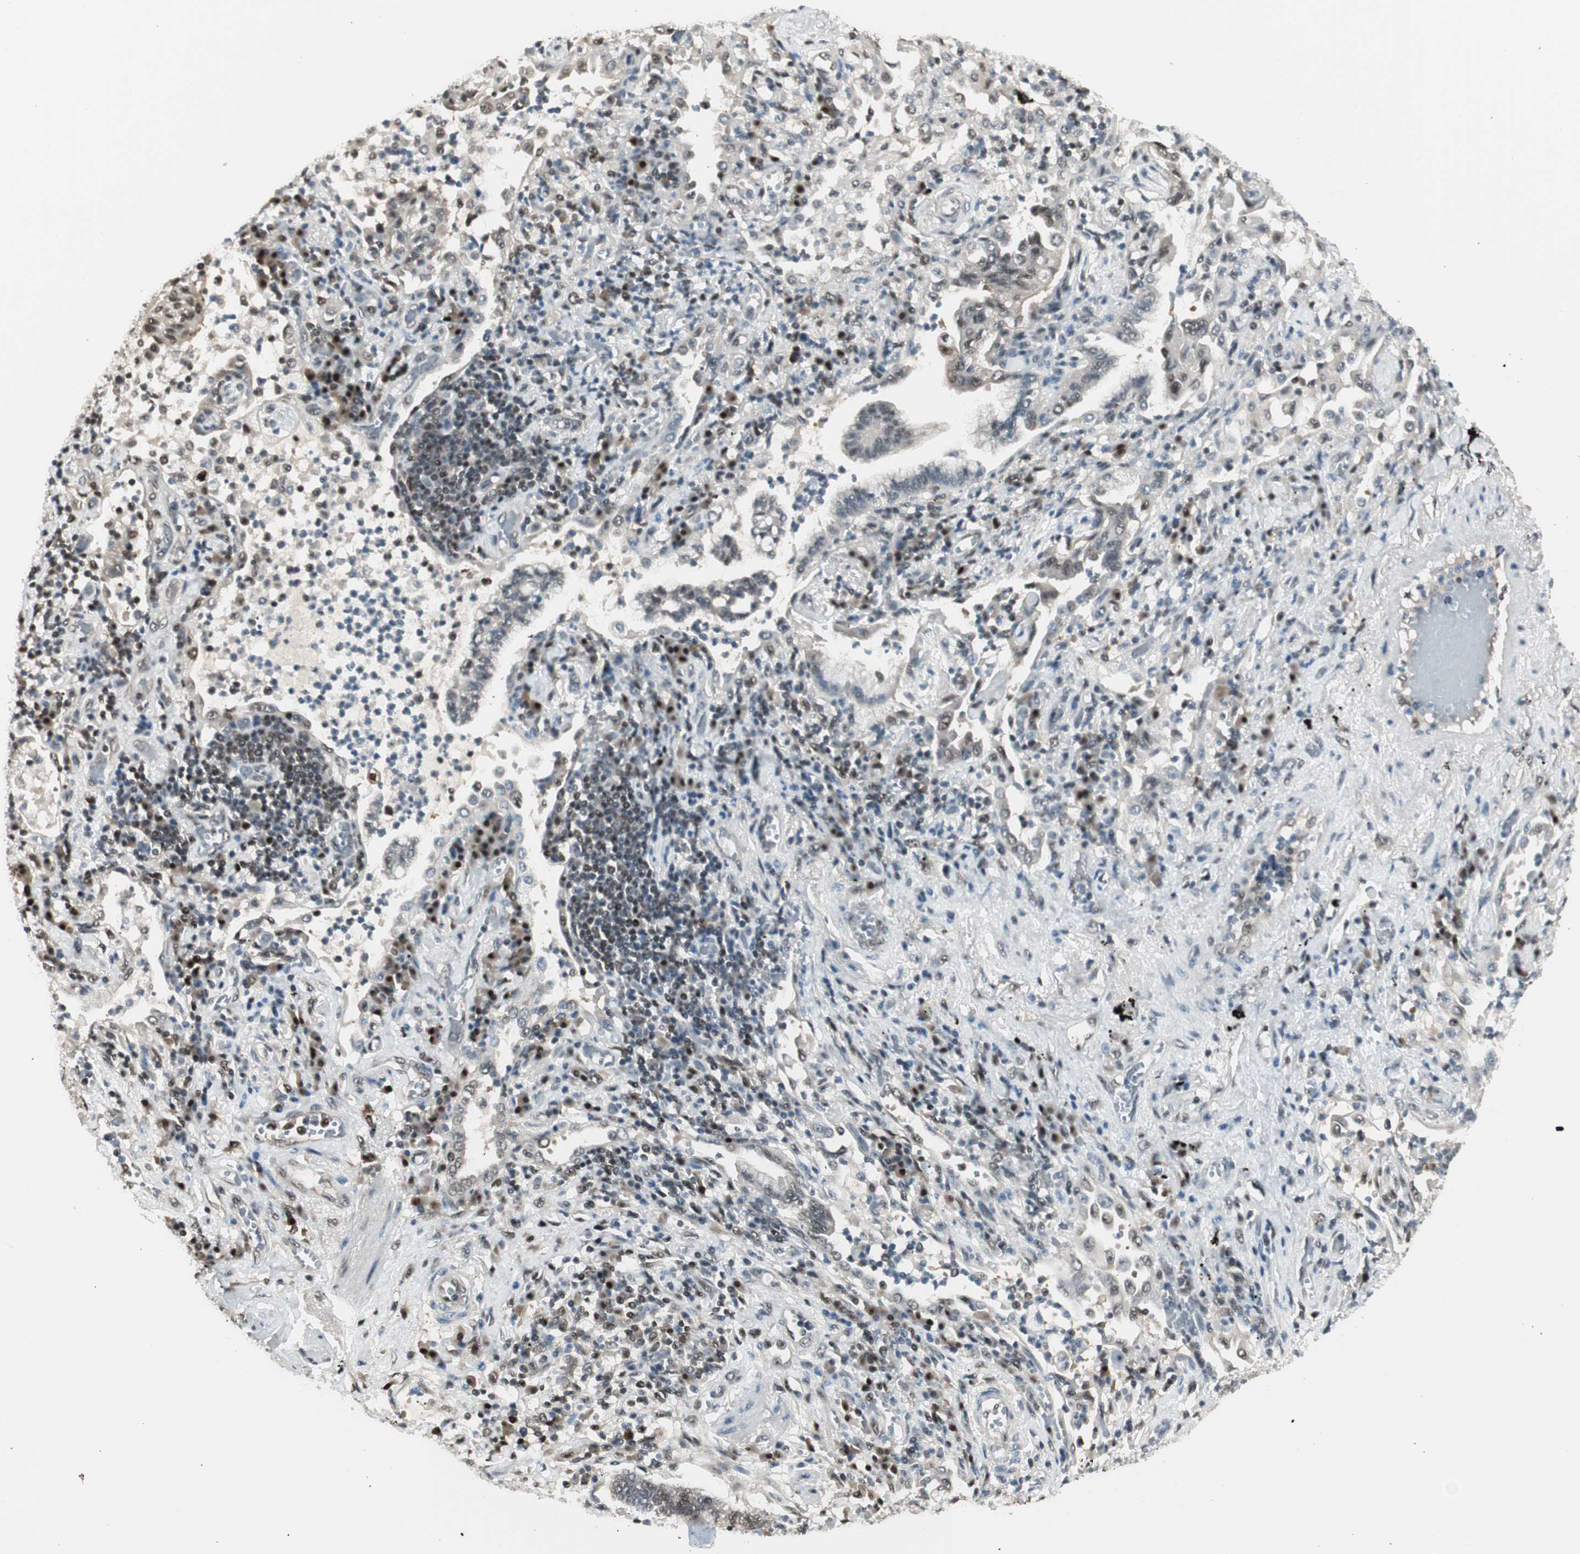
{"staining": {"intensity": "weak", "quantity": "<25%", "location": "nuclear"}, "tissue": "lung cancer", "cell_type": "Tumor cells", "image_type": "cancer", "snomed": [{"axis": "morphology", "description": "Normal tissue, NOS"}, {"axis": "morphology", "description": "Adenocarcinoma, NOS"}, {"axis": "topography", "description": "Bronchus"}, {"axis": "topography", "description": "Lung"}], "caption": "This is a micrograph of immunohistochemistry staining of lung cancer (adenocarcinoma), which shows no expression in tumor cells.", "gene": "LONP2", "patient": {"sex": "female", "age": 70}}